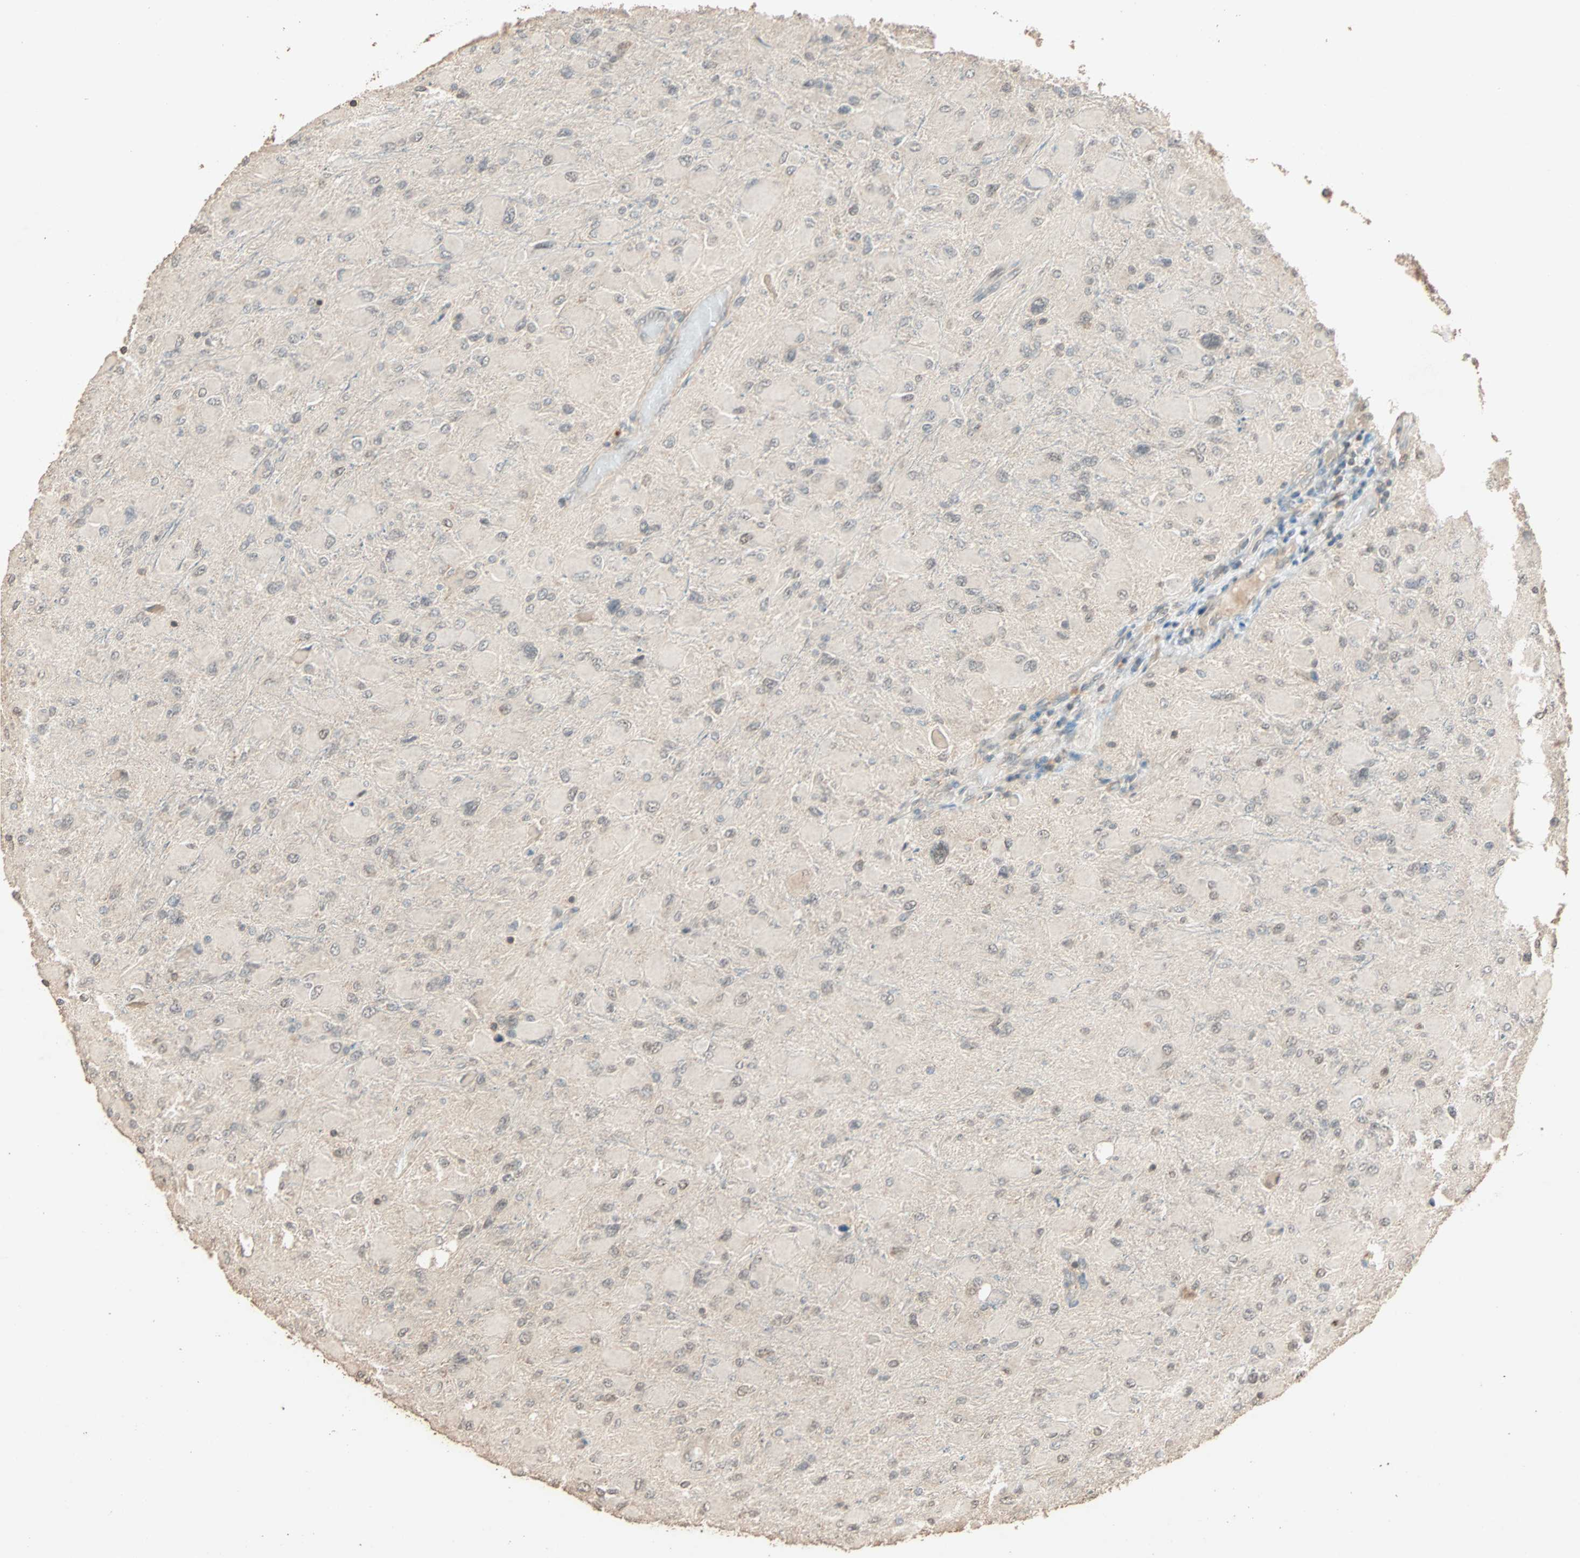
{"staining": {"intensity": "weak", "quantity": "25%-75%", "location": "cytoplasmic/membranous,nuclear"}, "tissue": "glioma", "cell_type": "Tumor cells", "image_type": "cancer", "snomed": [{"axis": "morphology", "description": "Glioma, malignant, High grade"}, {"axis": "topography", "description": "Cerebral cortex"}], "caption": "Brown immunohistochemical staining in human glioma displays weak cytoplasmic/membranous and nuclear expression in about 25%-75% of tumor cells.", "gene": "ZBTB33", "patient": {"sex": "female", "age": 36}}